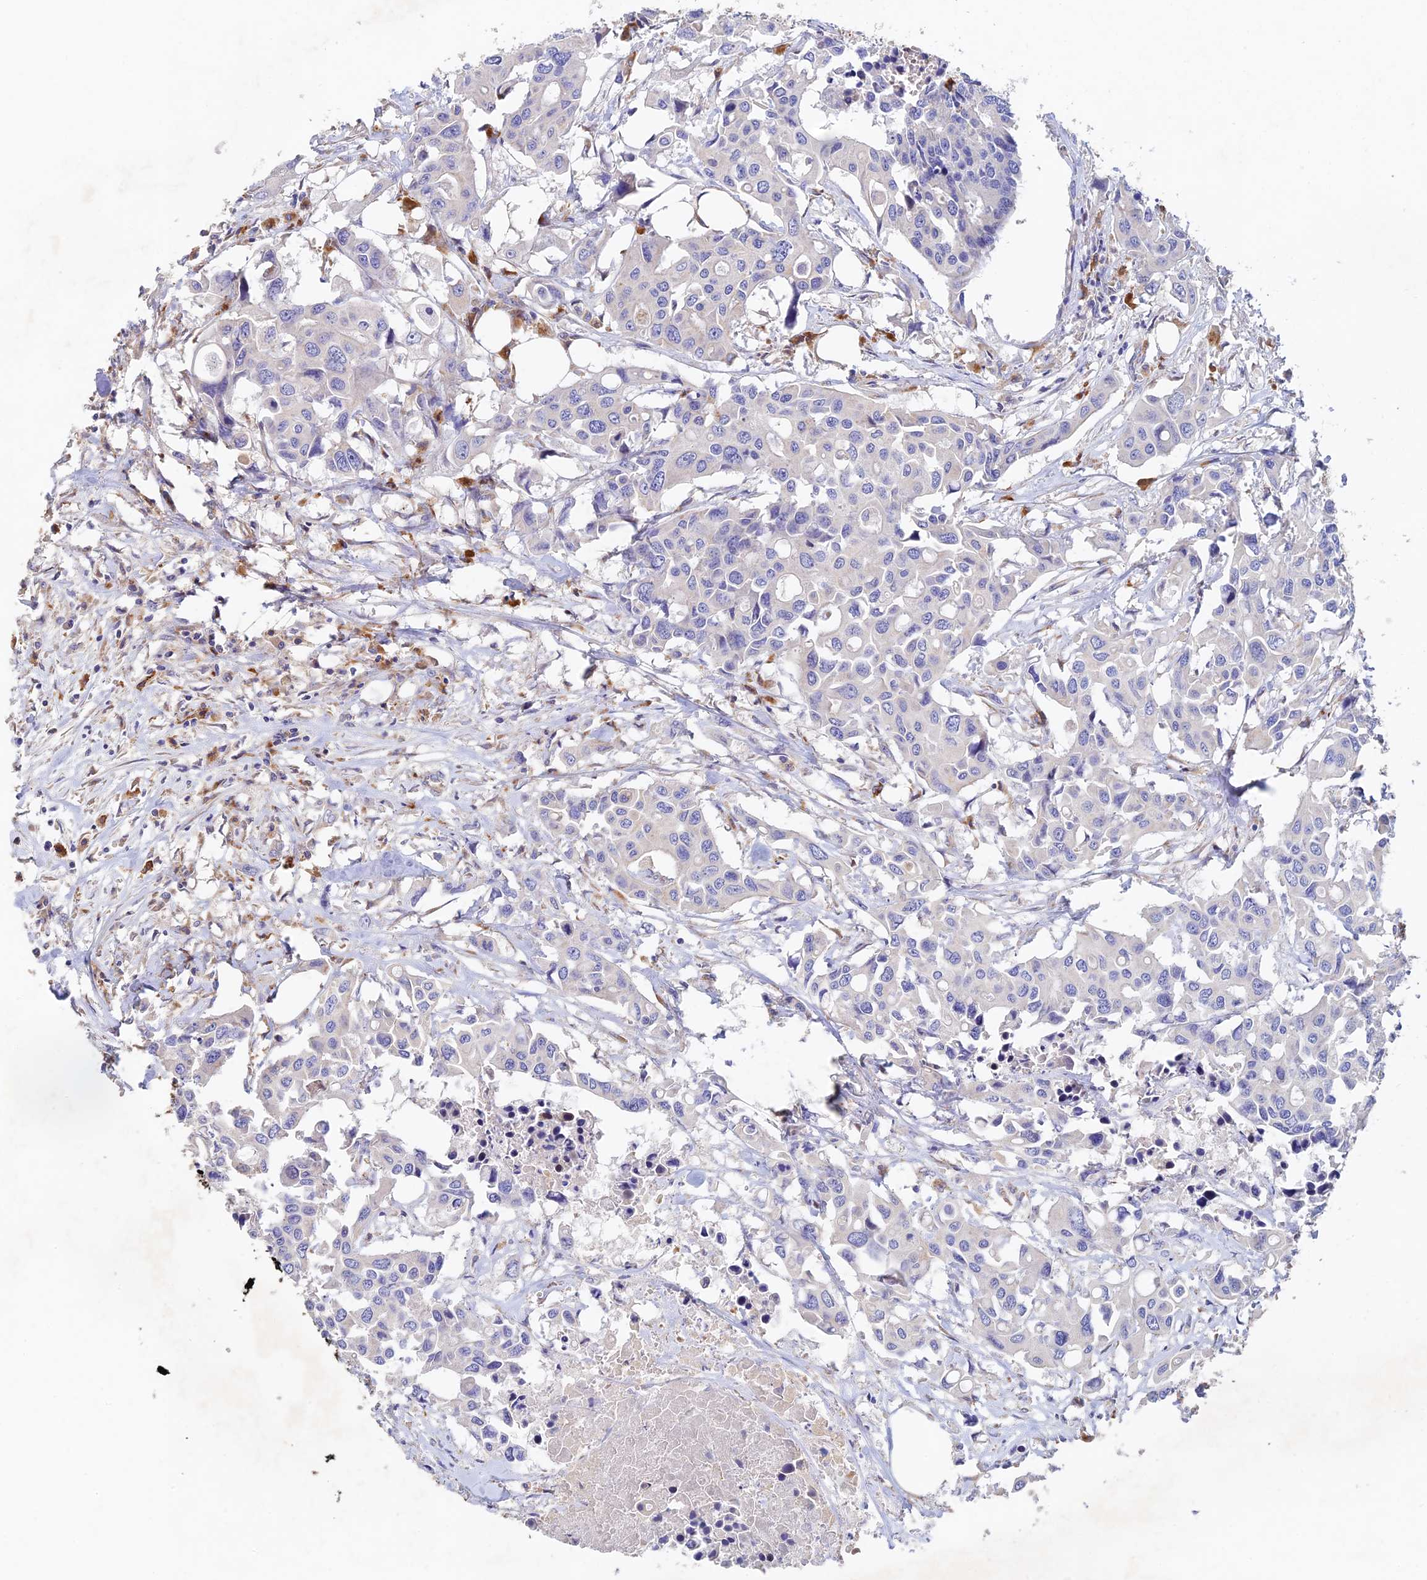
{"staining": {"intensity": "negative", "quantity": "none", "location": "none"}, "tissue": "colorectal cancer", "cell_type": "Tumor cells", "image_type": "cancer", "snomed": [{"axis": "morphology", "description": "Adenocarcinoma, NOS"}, {"axis": "topography", "description": "Colon"}], "caption": "Photomicrograph shows no protein positivity in tumor cells of colorectal adenocarcinoma tissue.", "gene": "RPGRIP1L", "patient": {"sex": "male", "age": 77}}